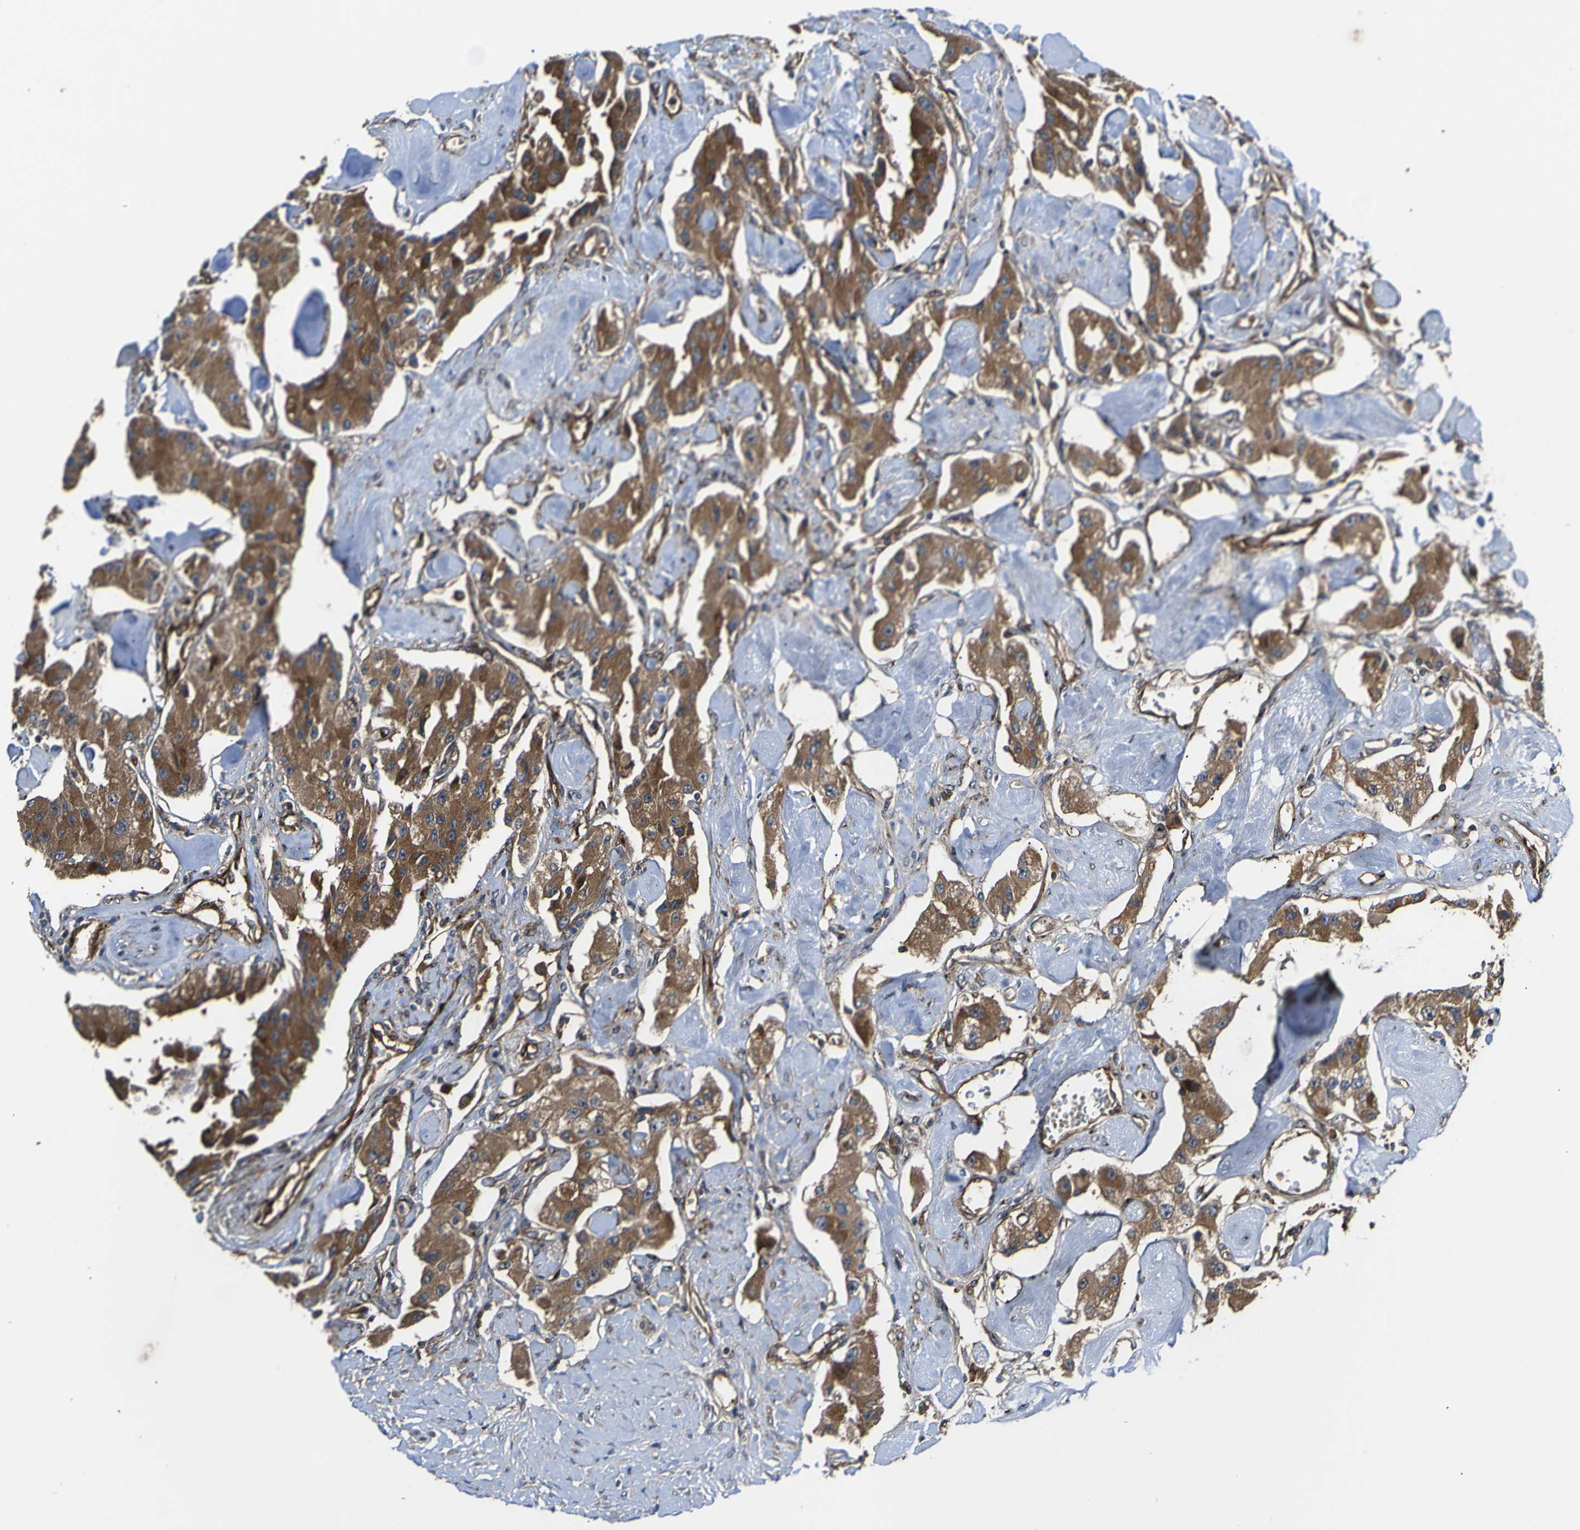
{"staining": {"intensity": "moderate", "quantity": ">75%", "location": "cytoplasmic/membranous"}, "tissue": "carcinoid", "cell_type": "Tumor cells", "image_type": "cancer", "snomed": [{"axis": "morphology", "description": "Carcinoid, malignant, NOS"}, {"axis": "topography", "description": "Pancreas"}], "caption": "The photomicrograph shows immunohistochemical staining of carcinoid. There is moderate cytoplasmic/membranous expression is present in about >75% of tumor cells.", "gene": "ECE1", "patient": {"sex": "male", "age": 41}}